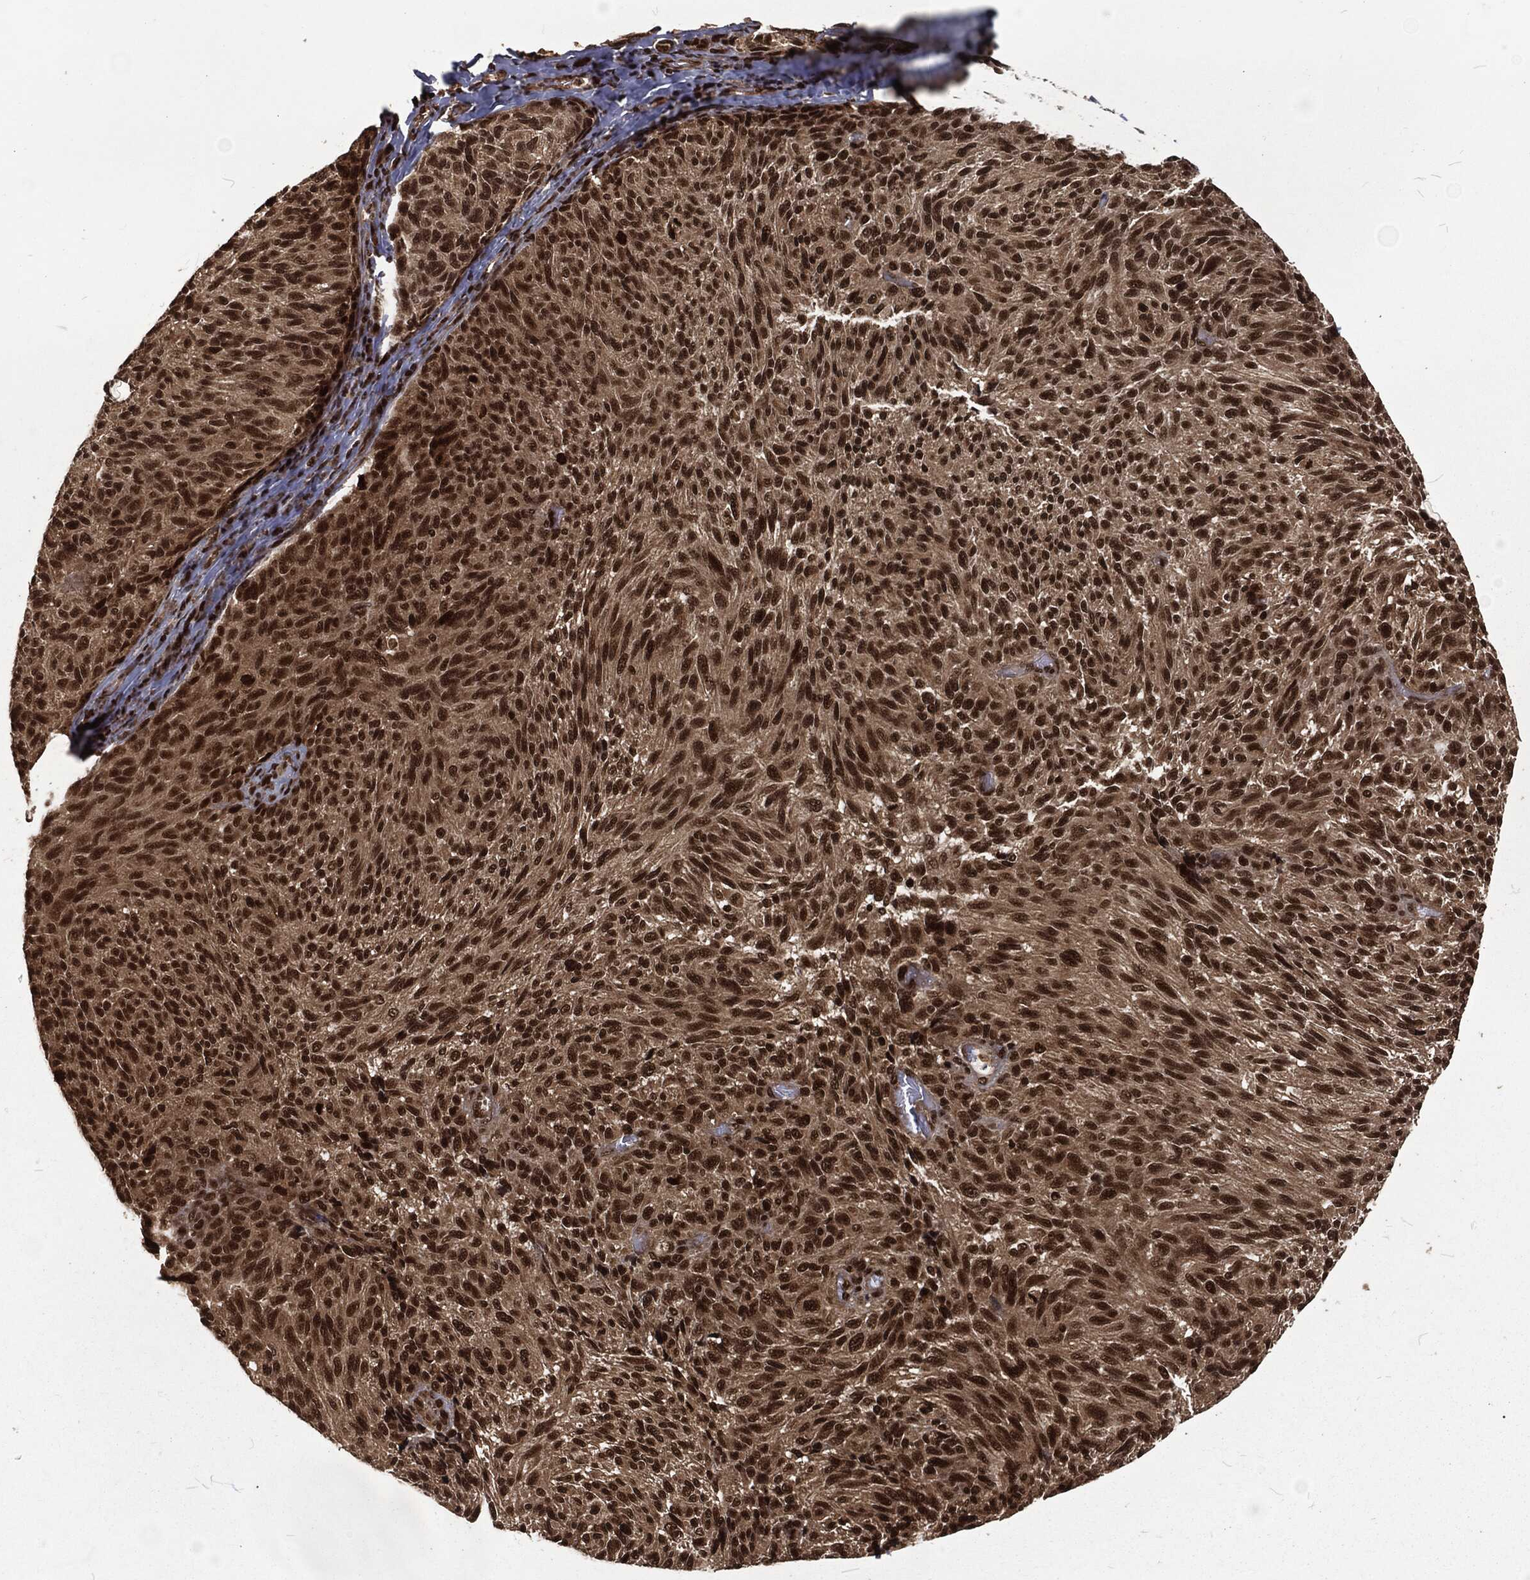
{"staining": {"intensity": "strong", "quantity": ">75%", "location": "nuclear"}, "tissue": "melanoma", "cell_type": "Tumor cells", "image_type": "cancer", "snomed": [{"axis": "morphology", "description": "Malignant melanoma, NOS"}, {"axis": "topography", "description": "Skin"}], "caption": "Immunohistochemistry staining of malignant melanoma, which demonstrates high levels of strong nuclear positivity in approximately >75% of tumor cells indicating strong nuclear protein staining. The staining was performed using DAB (3,3'-diaminobenzidine) (brown) for protein detection and nuclei were counterstained in hematoxylin (blue).", "gene": "NGRN", "patient": {"sex": "female", "age": 73}}